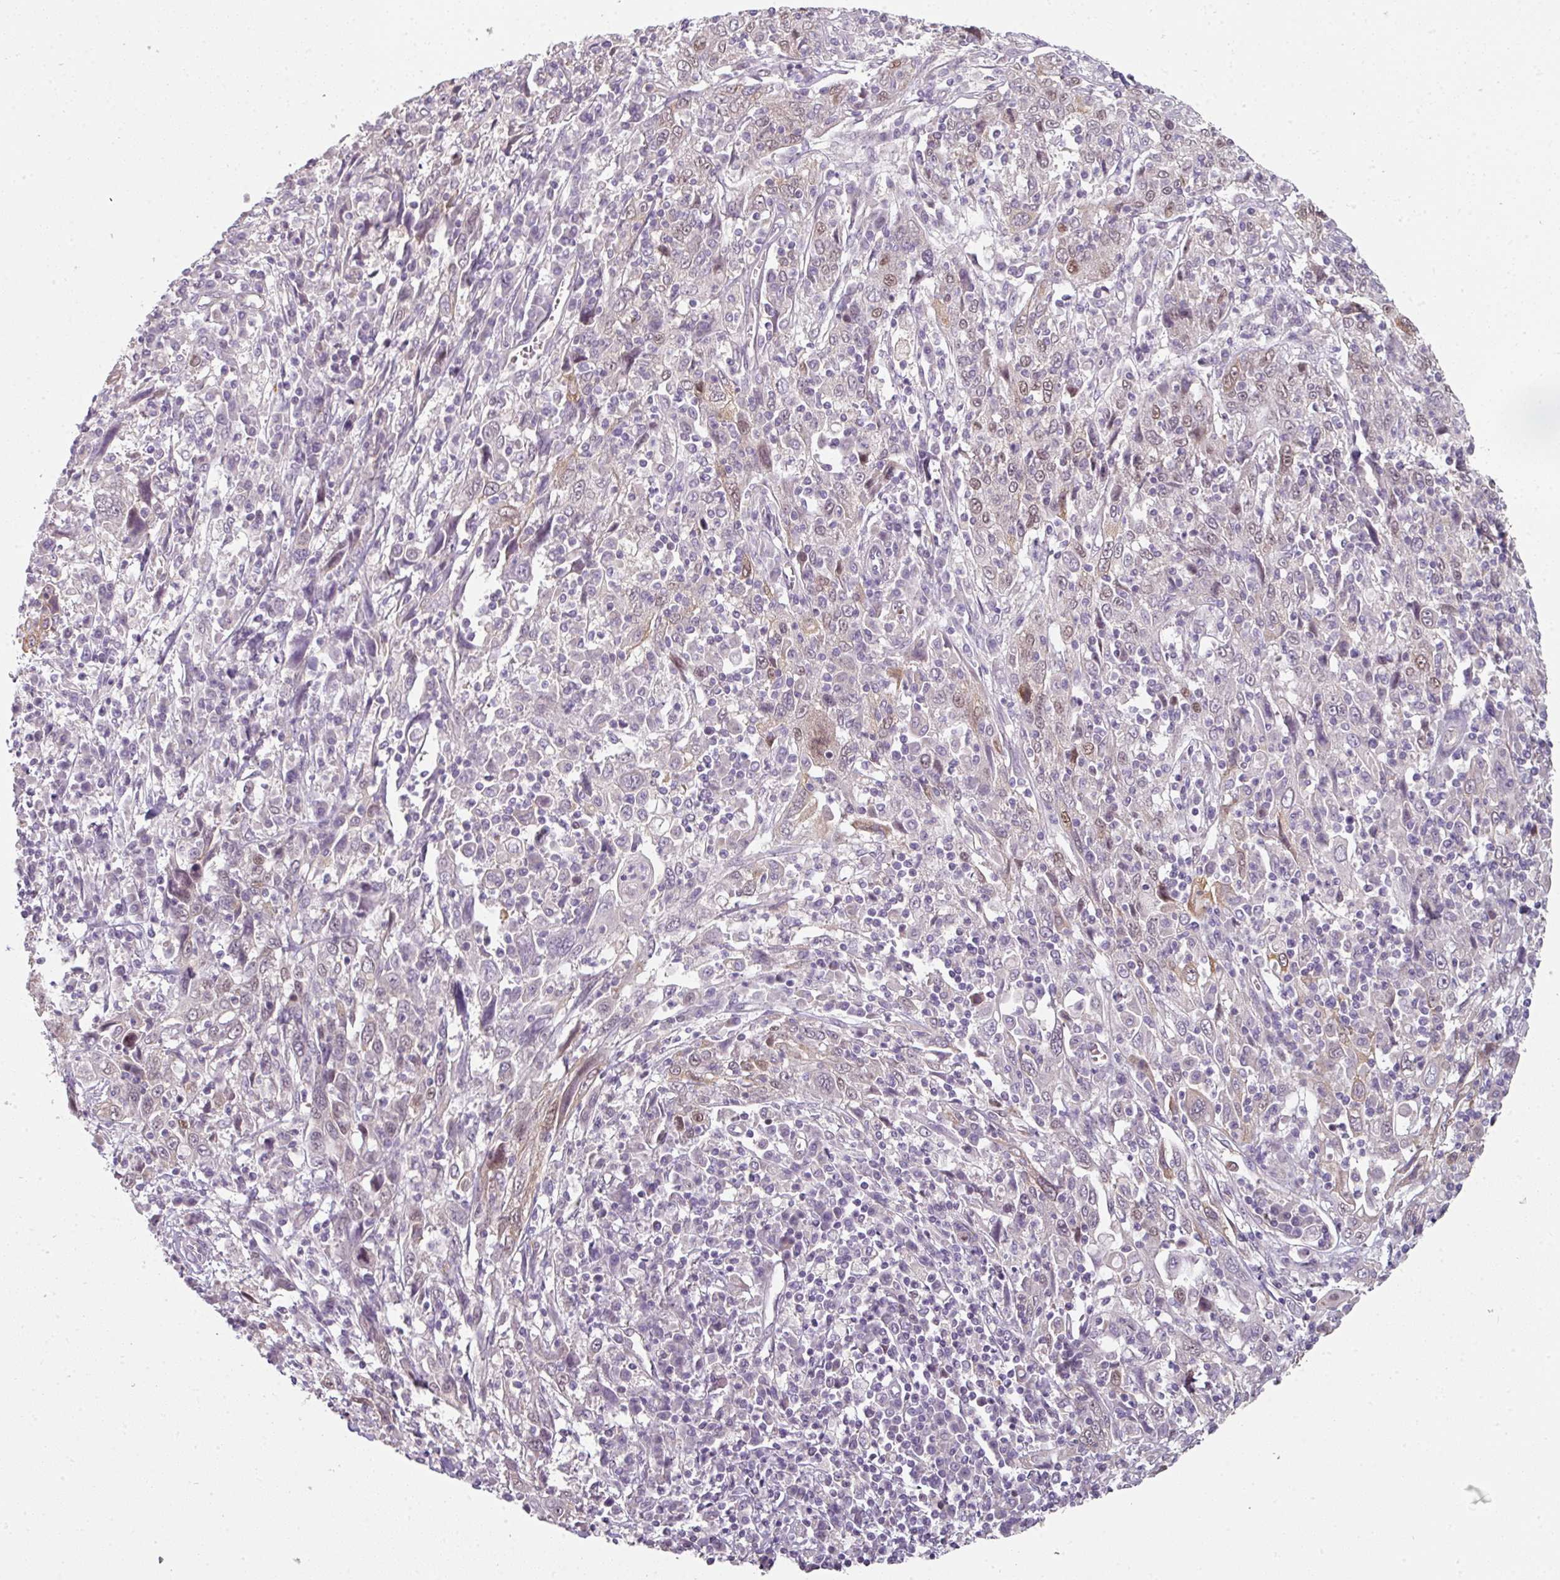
{"staining": {"intensity": "moderate", "quantity": "<25%", "location": "nuclear"}, "tissue": "cervical cancer", "cell_type": "Tumor cells", "image_type": "cancer", "snomed": [{"axis": "morphology", "description": "Squamous cell carcinoma, NOS"}, {"axis": "topography", "description": "Cervix"}], "caption": "High-power microscopy captured an immunohistochemistry micrograph of cervical cancer, revealing moderate nuclear staining in about <25% of tumor cells. (Stains: DAB in brown, nuclei in blue, Microscopy: brightfield microscopy at high magnification).", "gene": "C19orf33", "patient": {"sex": "female", "age": 46}}